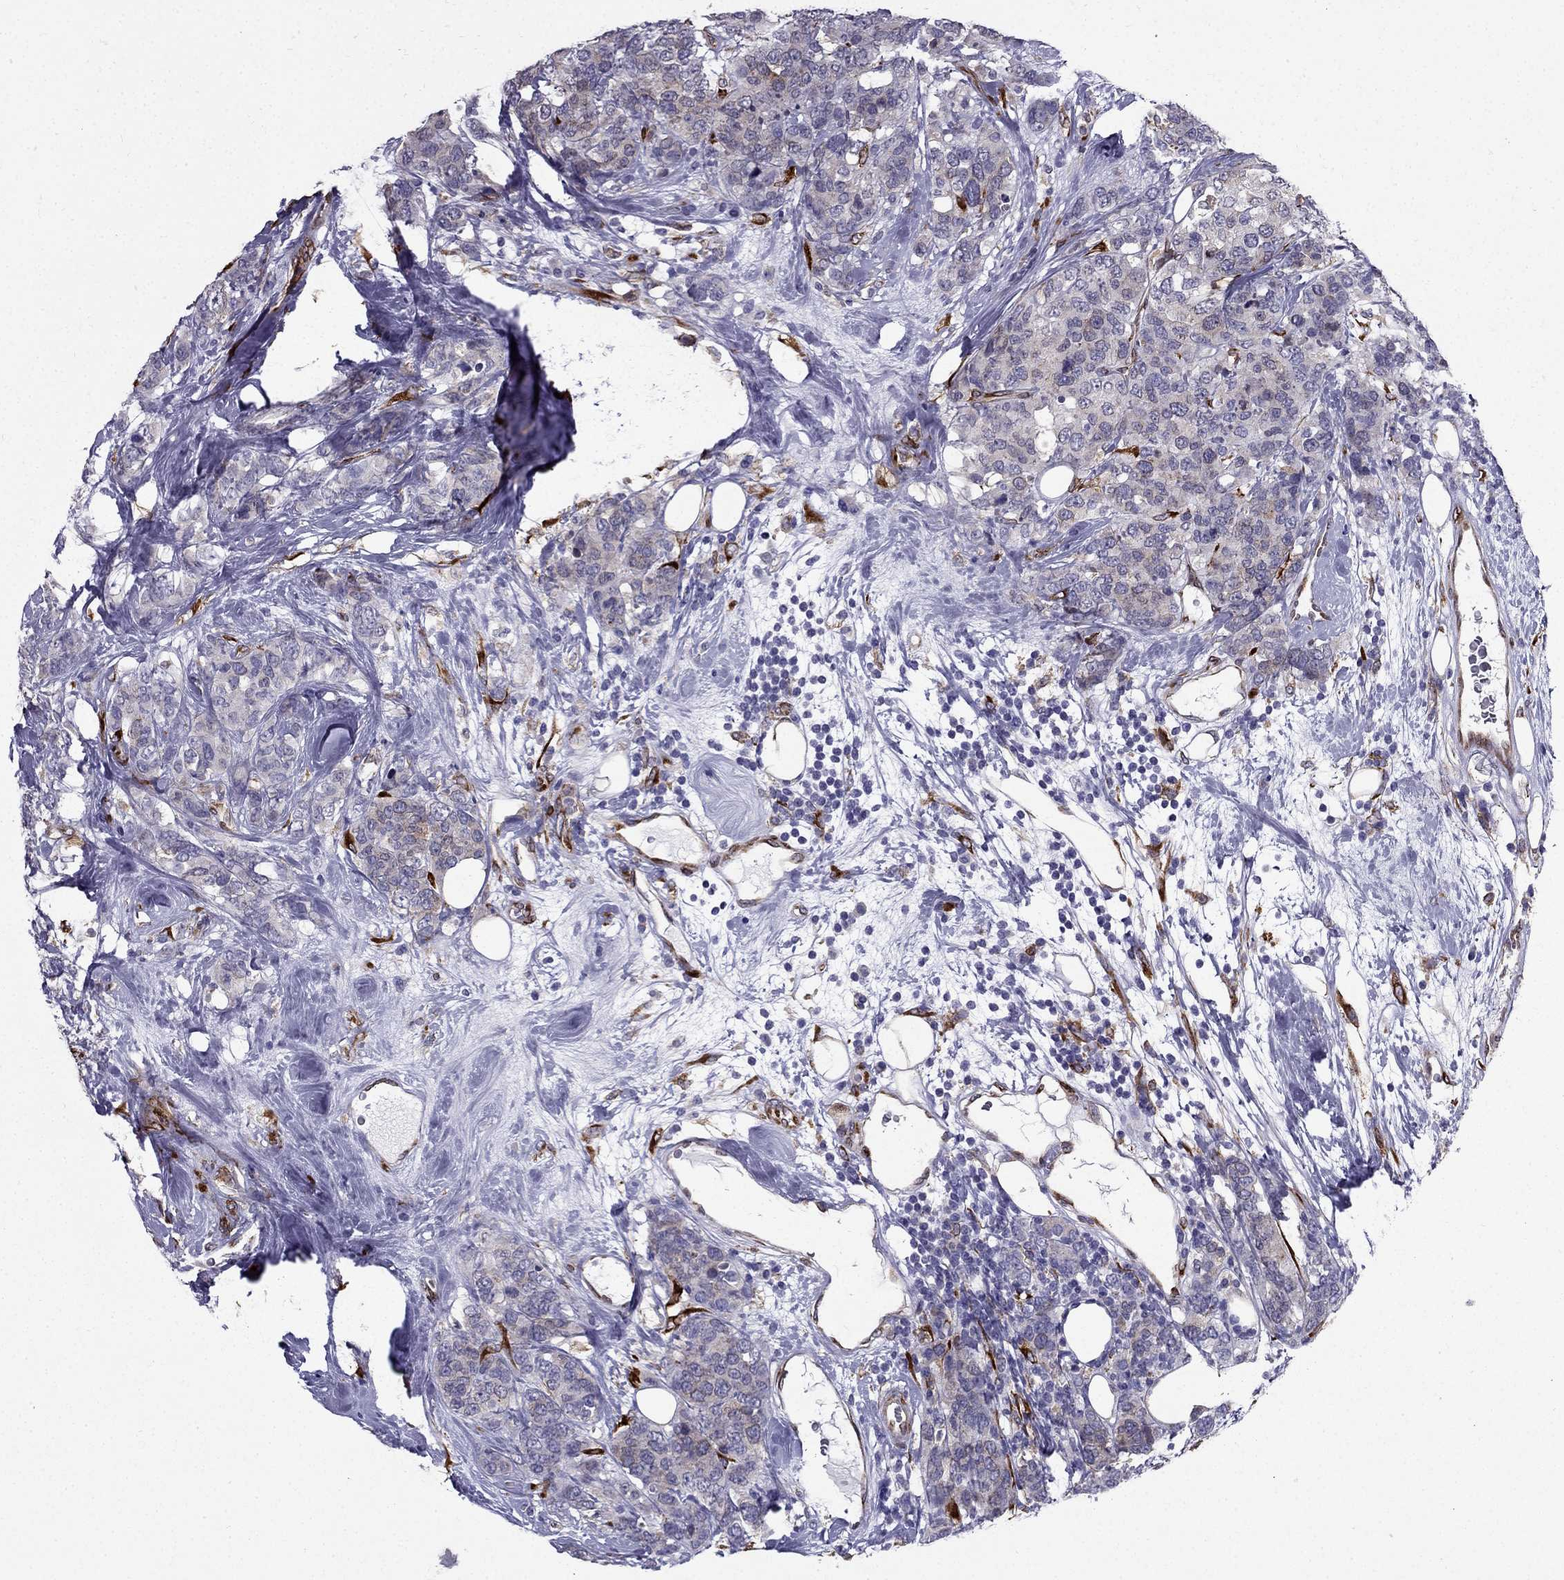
{"staining": {"intensity": "negative", "quantity": "none", "location": "none"}, "tissue": "breast cancer", "cell_type": "Tumor cells", "image_type": "cancer", "snomed": [{"axis": "morphology", "description": "Lobular carcinoma"}, {"axis": "topography", "description": "Breast"}], "caption": "The photomicrograph displays no staining of tumor cells in breast cancer.", "gene": "IKBIP", "patient": {"sex": "female", "age": 59}}